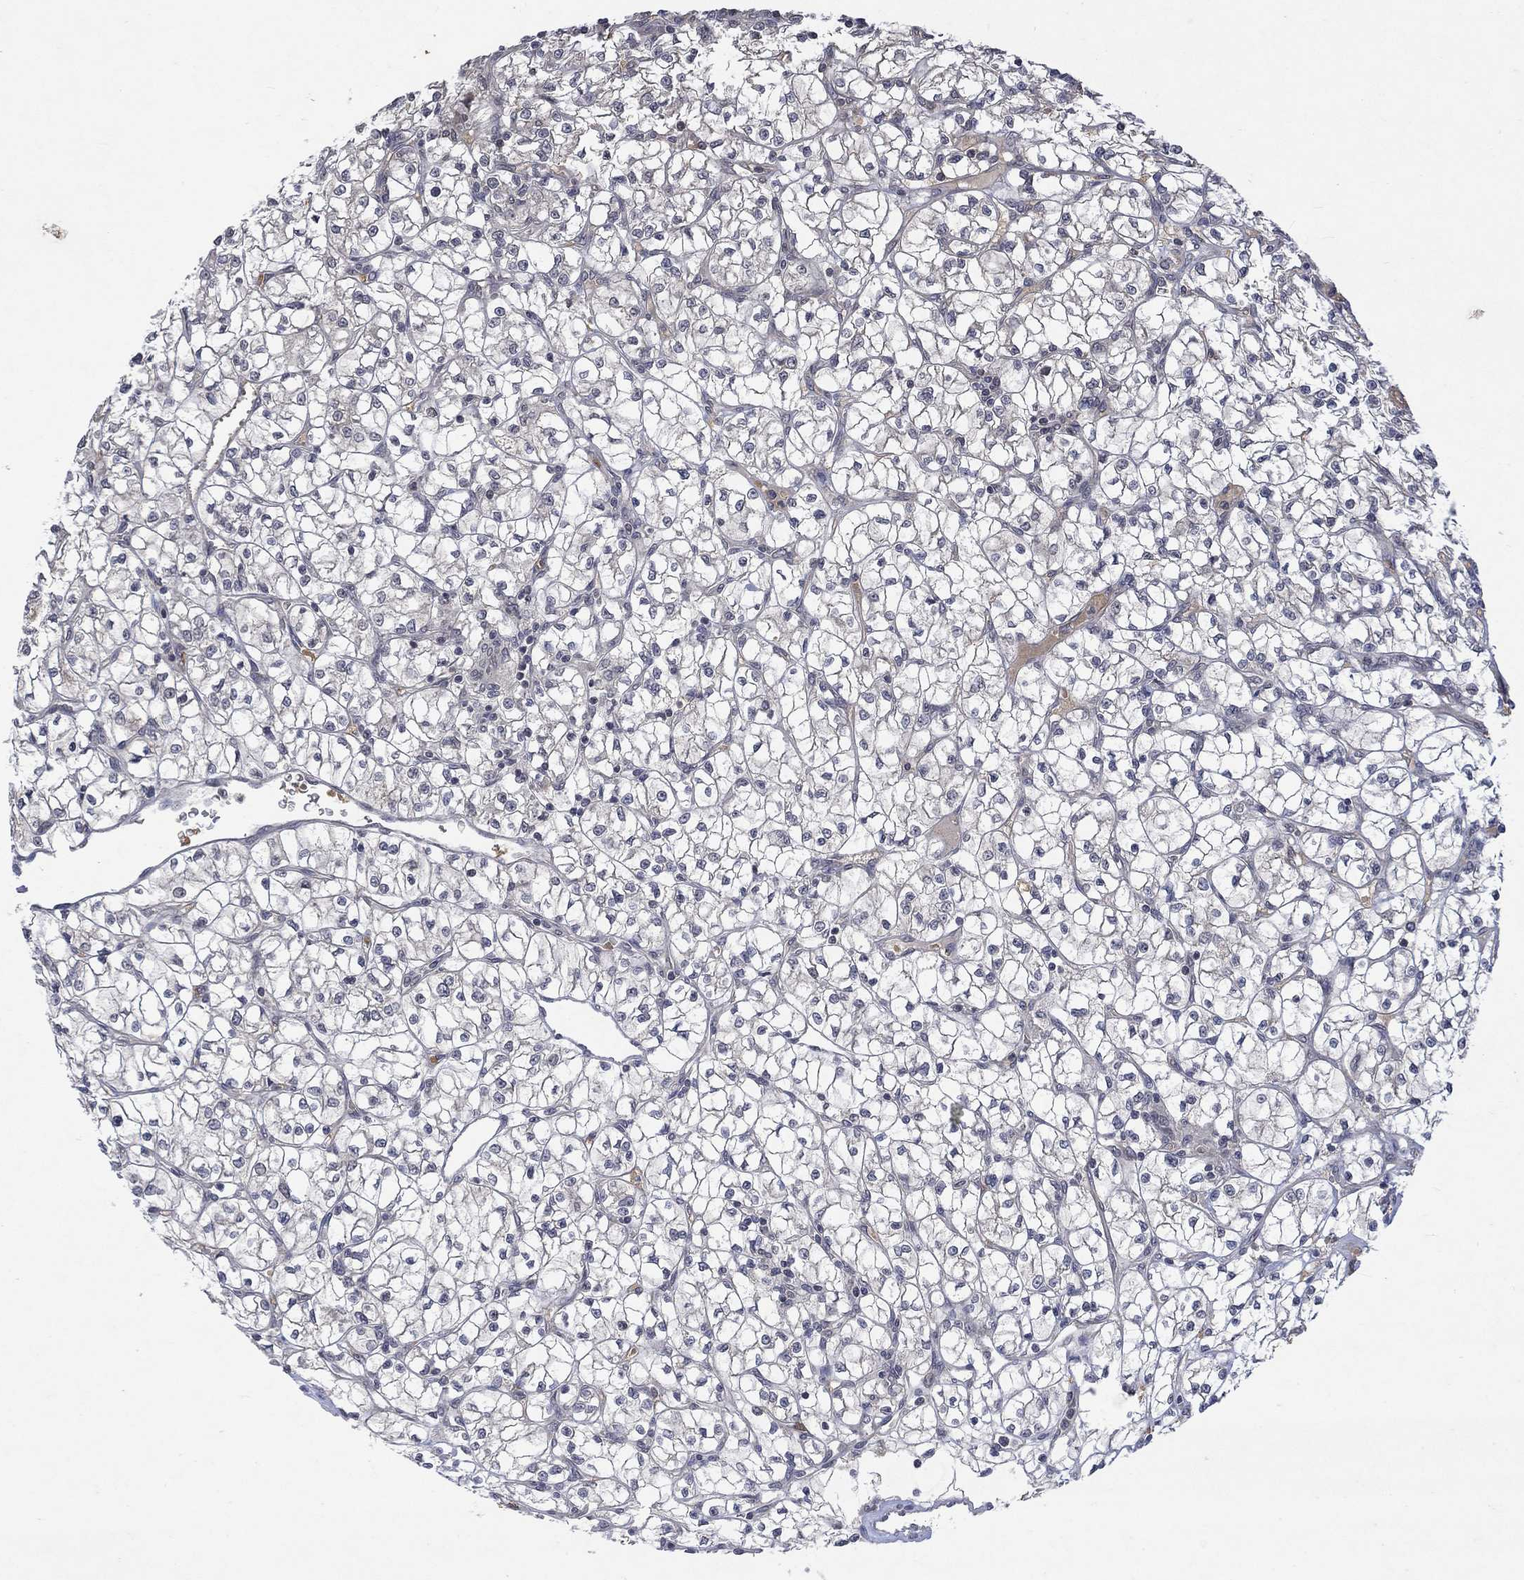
{"staining": {"intensity": "negative", "quantity": "none", "location": "none"}, "tissue": "renal cancer", "cell_type": "Tumor cells", "image_type": "cancer", "snomed": [{"axis": "morphology", "description": "Adenocarcinoma, NOS"}, {"axis": "topography", "description": "Kidney"}], "caption": "Immunohistochemistry of adenocarcinoma (renal) shows no positivity in tumor cells. (Brightfield microscopy of DAB (3,3'-diaminobenzidine) immunohistochemistry at high magnification).", "gene": "GRIN2D", "patient": {"sex": "female", "age": 64}}